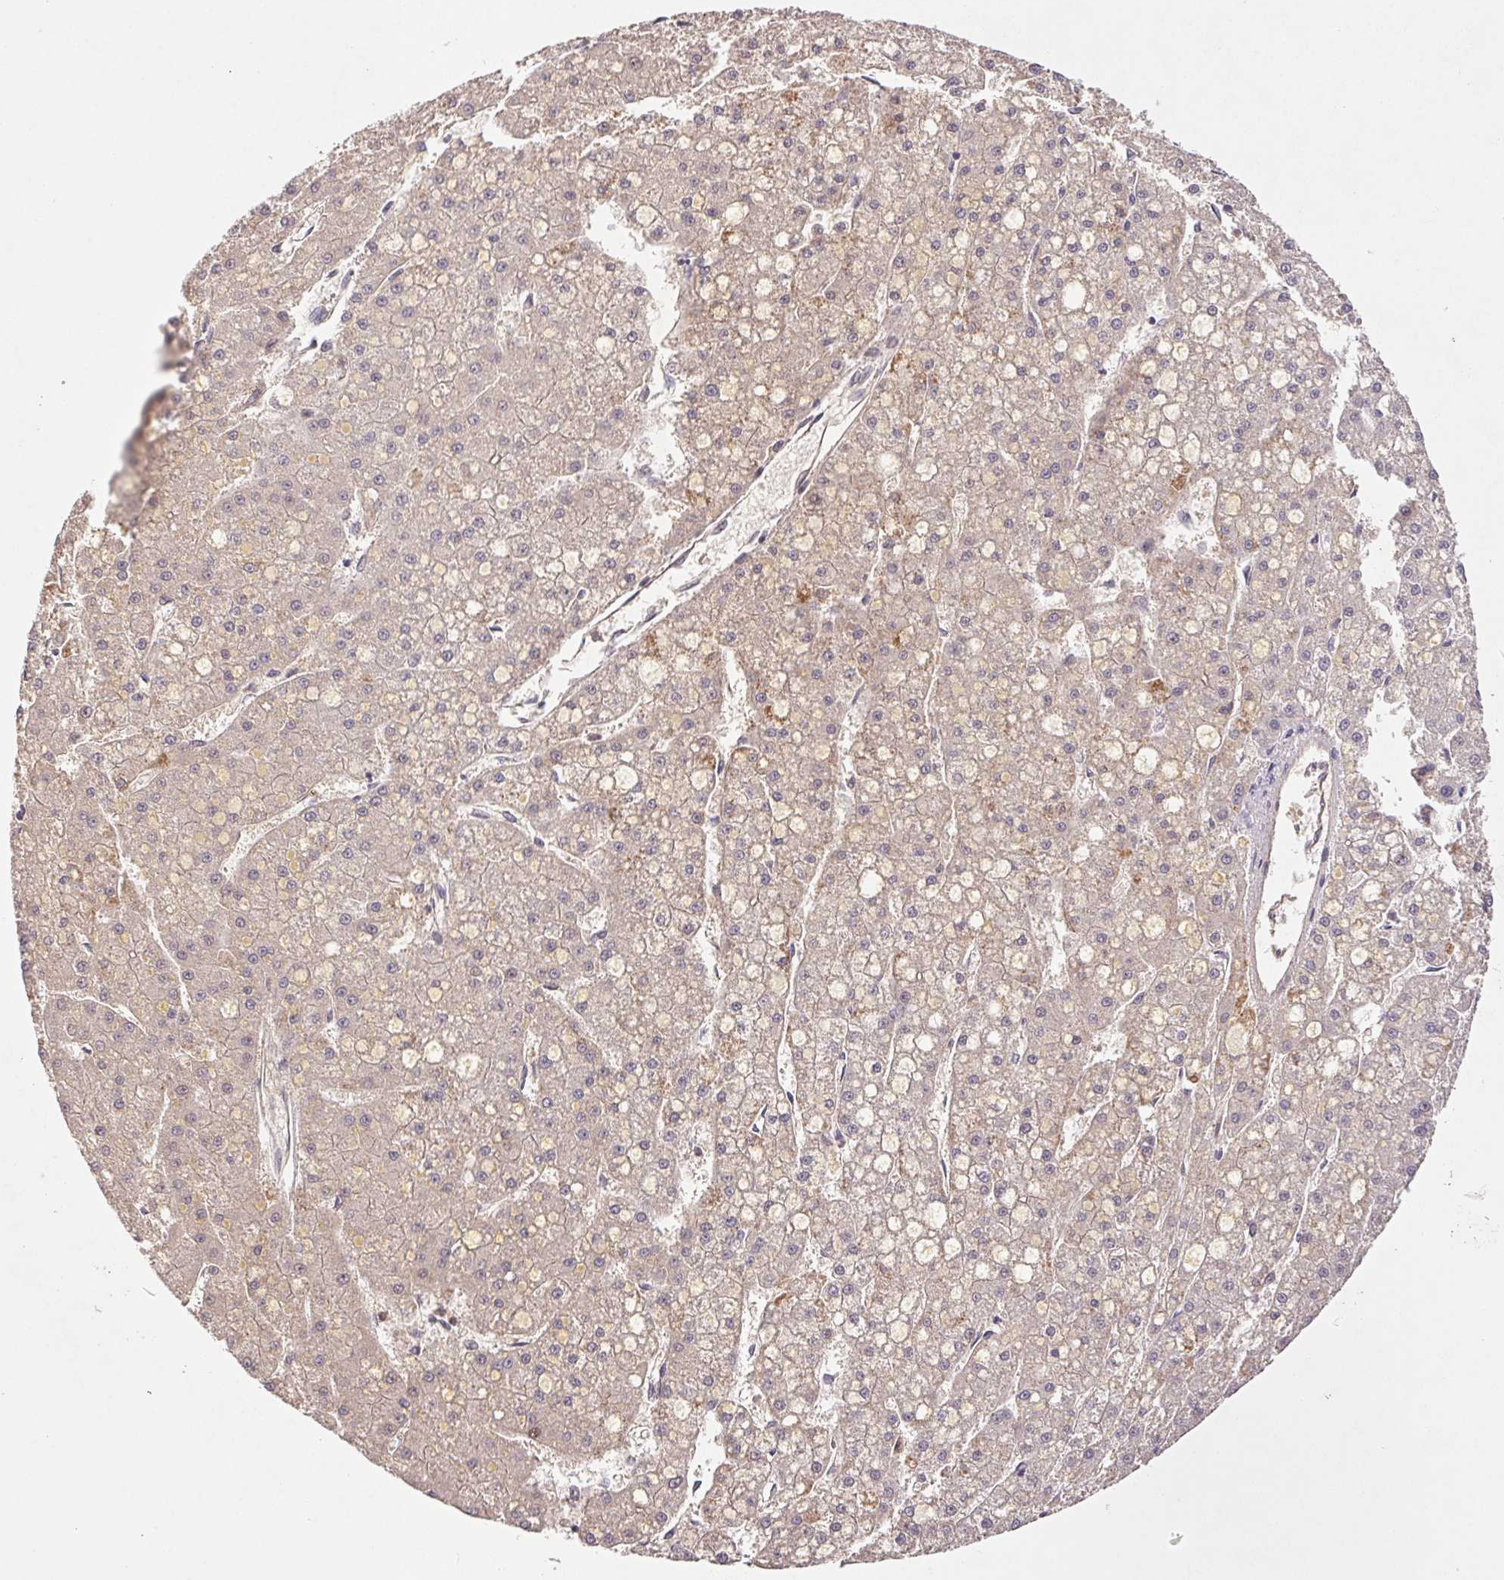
{"staining": {"intensity": "weak", "quantity": ">75%", "location": "cytoplasmic/membranous,nuclear"}, "tissue": "liver cancer", "cell_type": "Tumor cells", "image_type": "cancer", "snomed": [{"axis": "morphology", "description": "Carcinoma, Hepatocellular, NOS"}, {"axis": "topography", "description": "Liver"}], "caption": "Immunohistochemical staining of hepatocellular carcinoma (liver) shows low levels of weak cytoplasmic/membranous and nuclear staining in about >75% of tumor cells.", "gene": "RAB11A", "patient": {"sex": "male", "age": 67}}